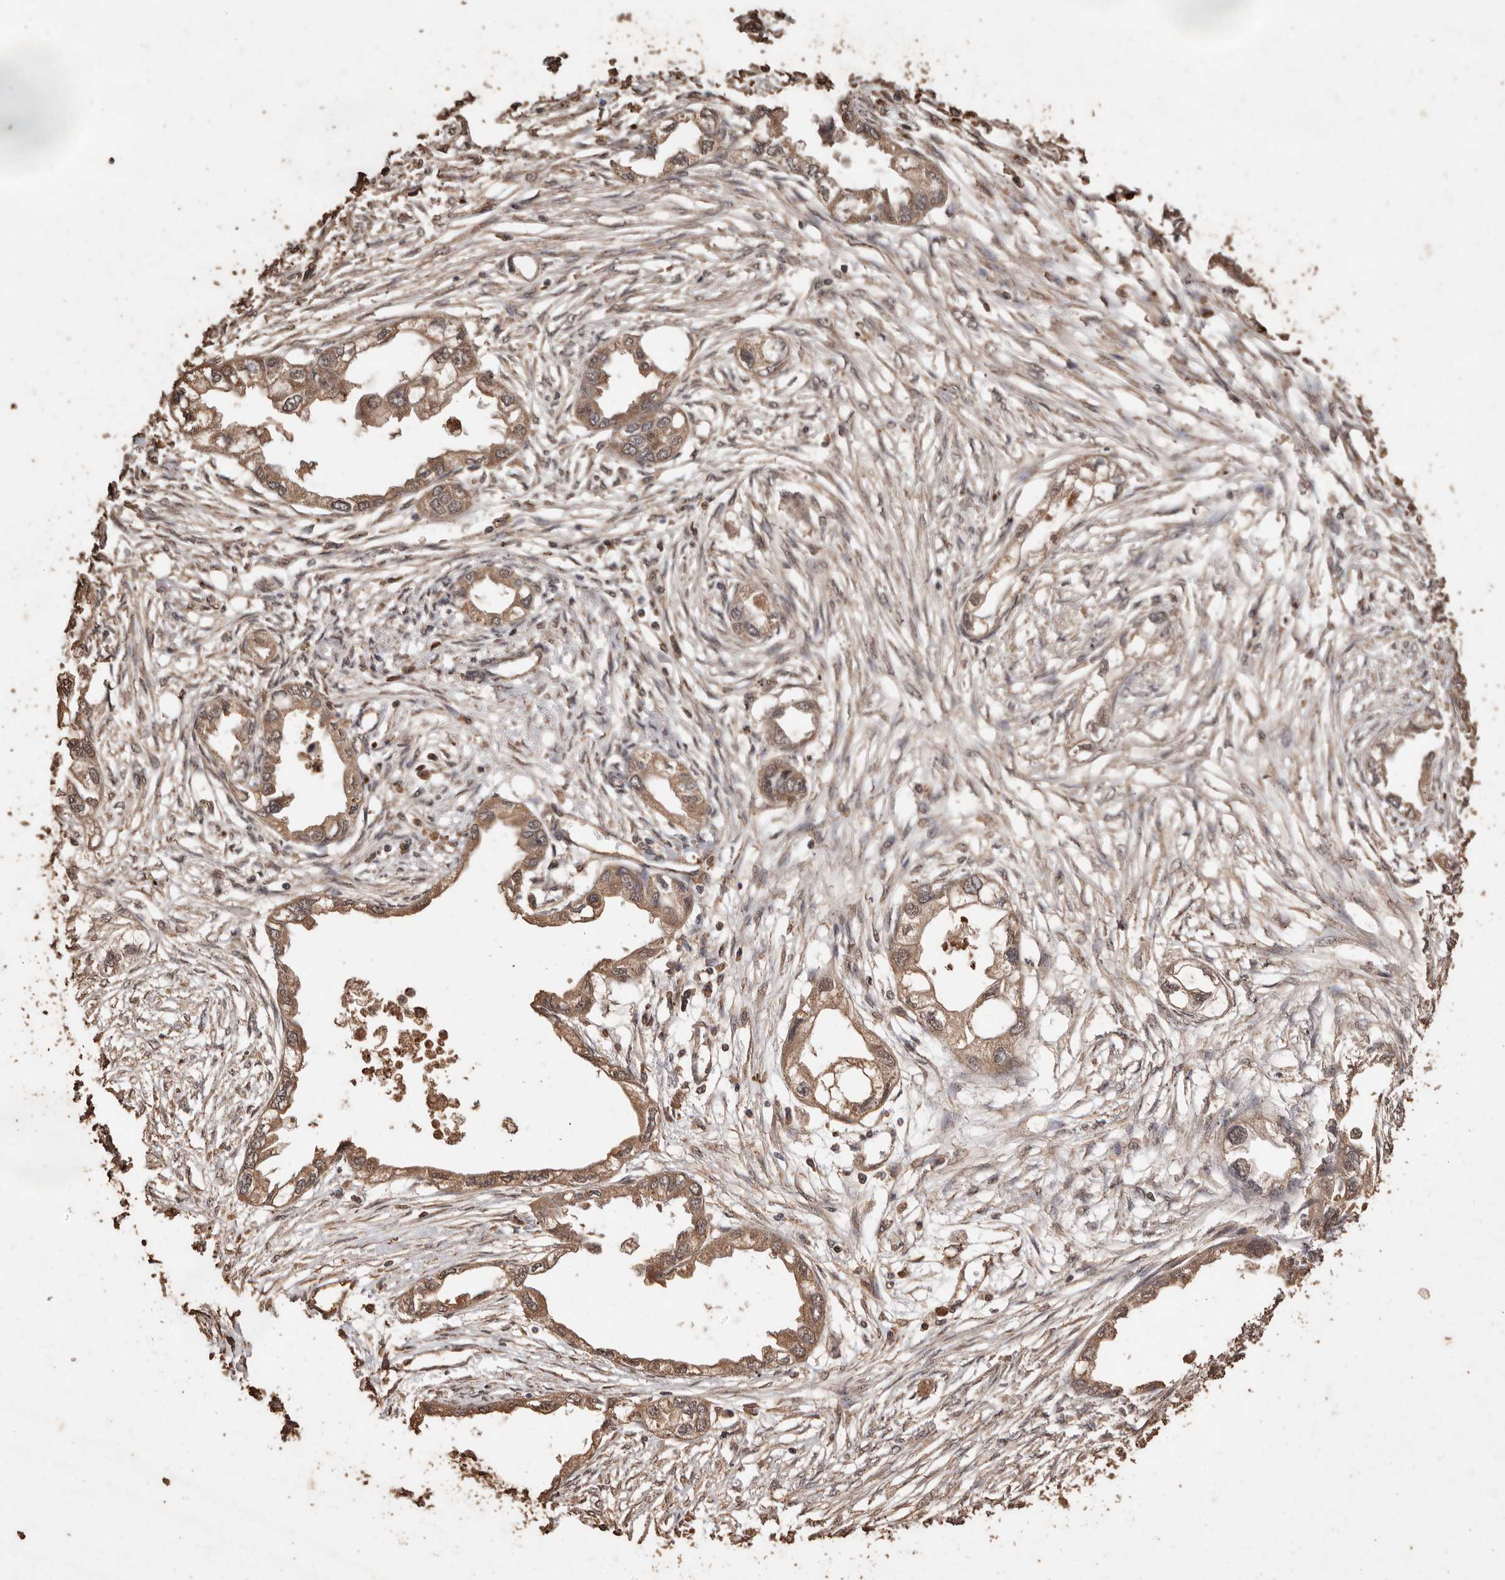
{"staining": {"intensity": "moderate", "quantity": ">75%", "location": "cytoplasmic/membranous"}, "tissue": "endometrial cancer", "cell_type": "Tumor cells", "image_type": "cancer", "snomed": [{"axis": "morphology", "description": "Adenocarcinoma, NOS"}, {"axis": "morphology", "description": "Adenocarcinoma, metastatic, NOS"}, {"axis": "topography", "description": "Adipose tissue"}, {"axis": "topography", "description": "Endometrium"}], "caption": "IHC staining of endometrial cancer, which reveals medium levels of moderate cytoplasmic/membranous positivity in approximately >75% of tumor cells indicating moderate cytoplasmic/membranous protein staining. The staining was performed using DAB (3,3'-diaminobenzidine) (brown) for protein detection and nuclei were counterstained in hematoxylin (blue).", "gene": "PKDCC", "patient": {"sex": "female", "age": 67}}